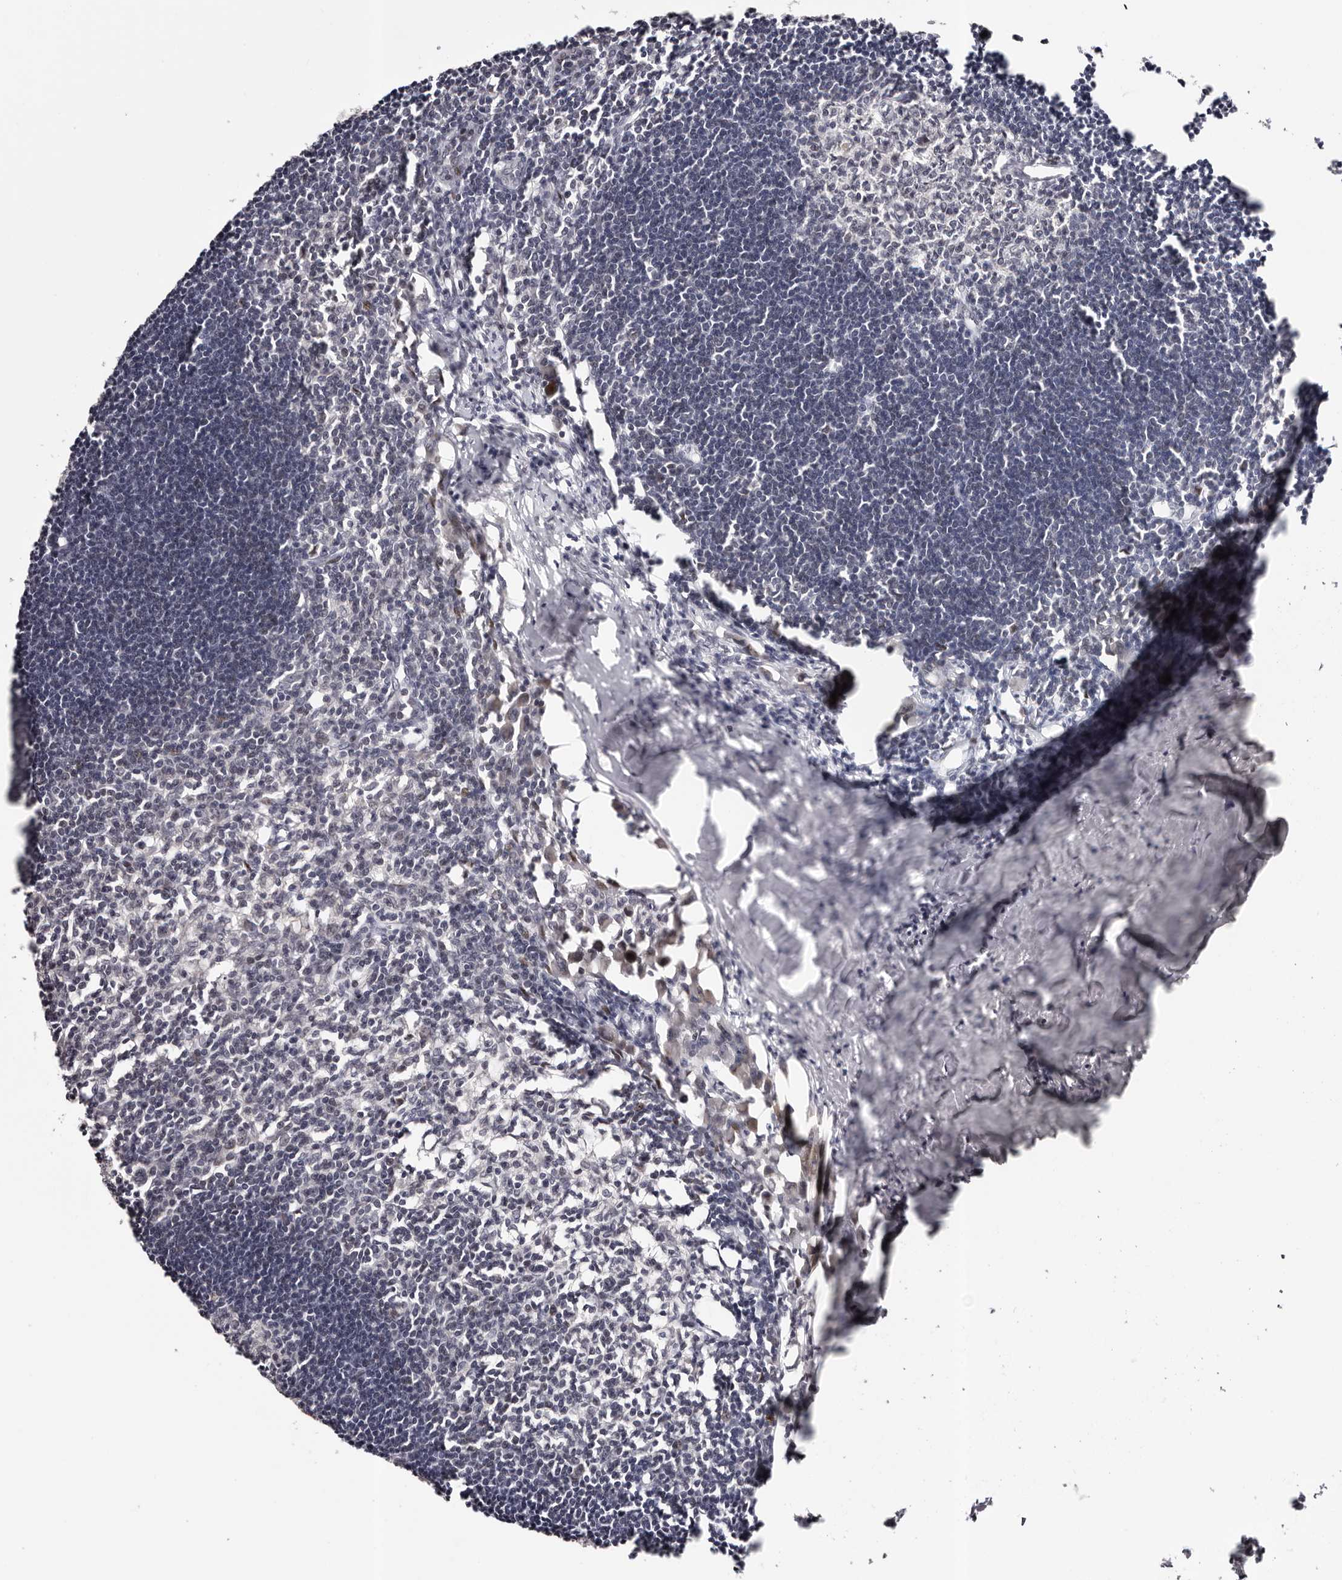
{"staining": {"intensity": "moderate", "quantity": "25%-75%", "location": "cytoplasmic/membranous,nuclear"}, "tissue": "lymph node", "cell_type": "Germinal center cells", "image_type": "normal", "snomed": [{"axis": "morphology", "description": "Normal tissue, NOS"}, {"axis": "morphology", "description": "Malignant melanoma, Metastatic site"}, {"axis": "topography", "description": "Lymph node"}], "caption": "Immunohistochemistry histopathology image of normal lymph node: lymph node stained using IHC reveals medium levels of moderate protein expression localized specifically in the cytoplasmic/membranous,nuclear of germinal center cells, appearing as a cytoplasmic/membranous,nuclear brown color.", "gene": "NUP153", "patient": {"sex": "male", "age": 41}}